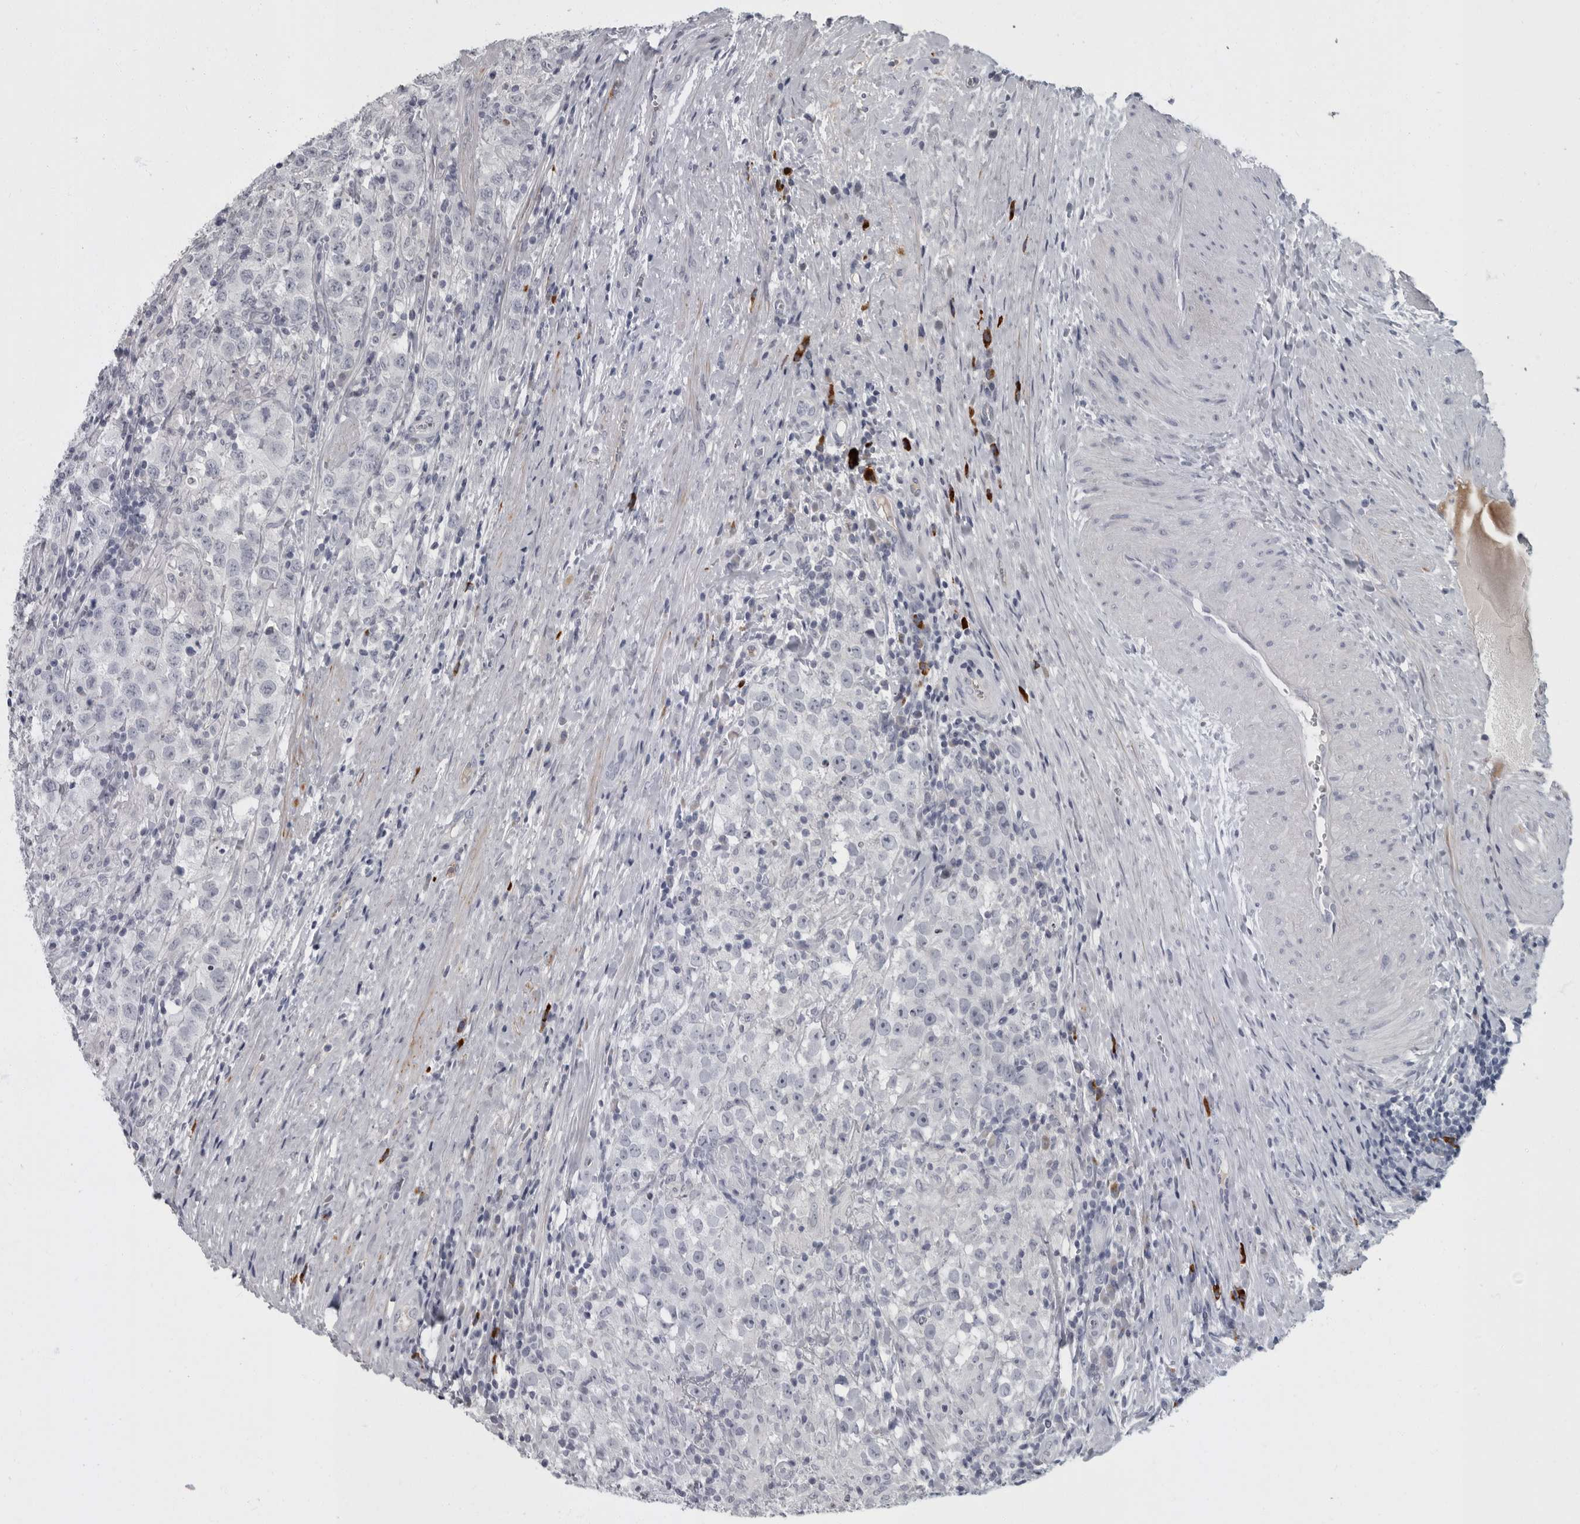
{"staining": {"intensity": "negative", "quantity": "none", "location": "none"}, "tissue": "testis cancer", "cell_type": "Tumor cells", "image_type": "cancer", "snomed": [{"axis": "morphology", "description": "Seminoma, NOS"}, {"axis": "morphology", "description": "Carcinoma, Embryonal, NOS"}, {"axis": "topography", "description": "Testis"}], "caption": "Tumor cells are negative for protein expression in human testis cancer (seminoma). (DAB immunohistochemistry (IHC) with hematoxylin counter stain).", "gene": "SLC25A39", "patient": {"sex": "male", "age": 43}}